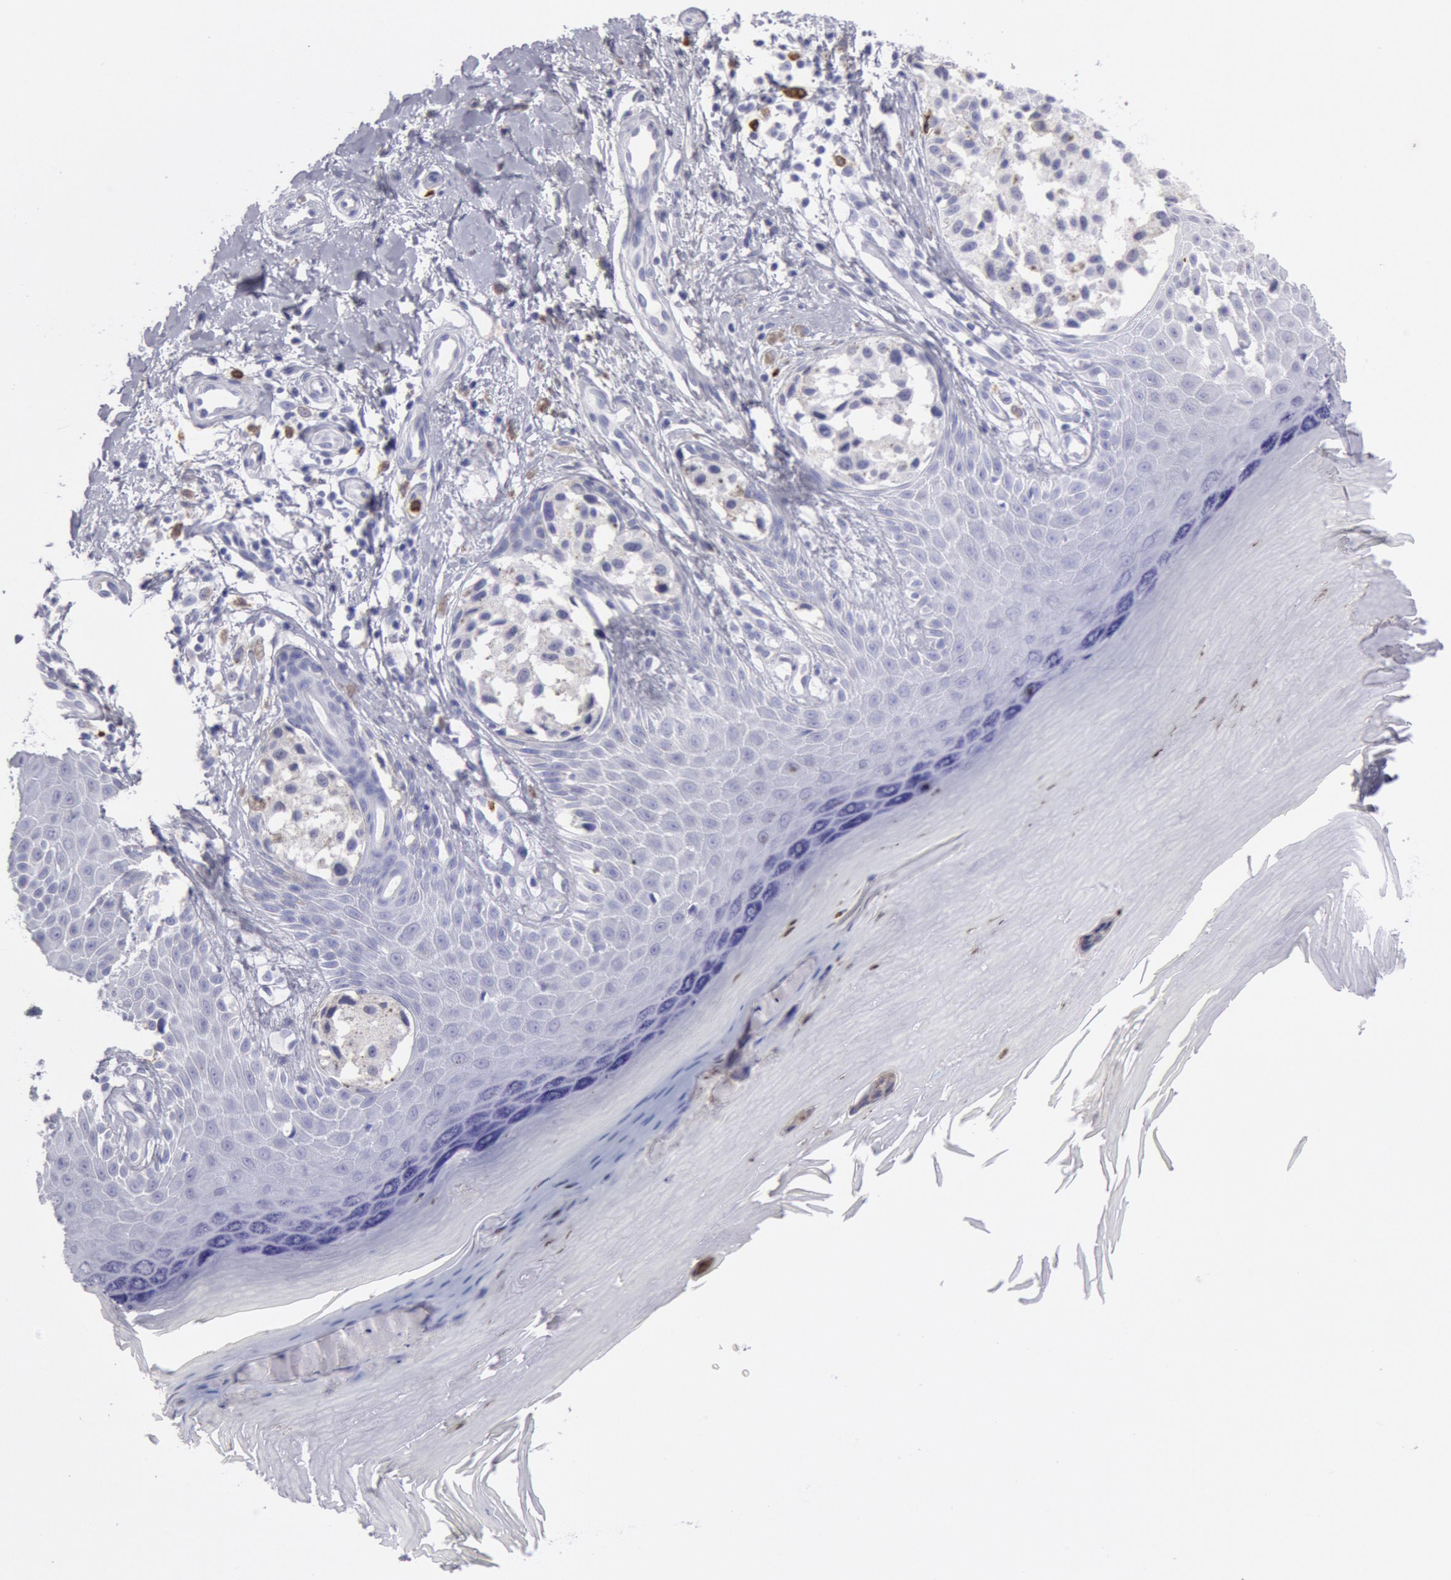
{"staining": {"intensity": "negative", "quantity": "none", "location": "none"}, "tissue": "melanoma", "cell_type": "Tumor cells", "image_type": "cancer", "snomed": [{"axis": "morphology", "description": "Malignant melanoma, NOS"}, {"axis": "topography", "description": "Skin"}], "caption": "Immunohistochemistry (IHC) histopathology image of human malignant melanoma stained for a protein (brown), which demonstrates no positivity in tumor cells.", "gene": "FCN1", "patient": {"sex": "male", "age": 79}}